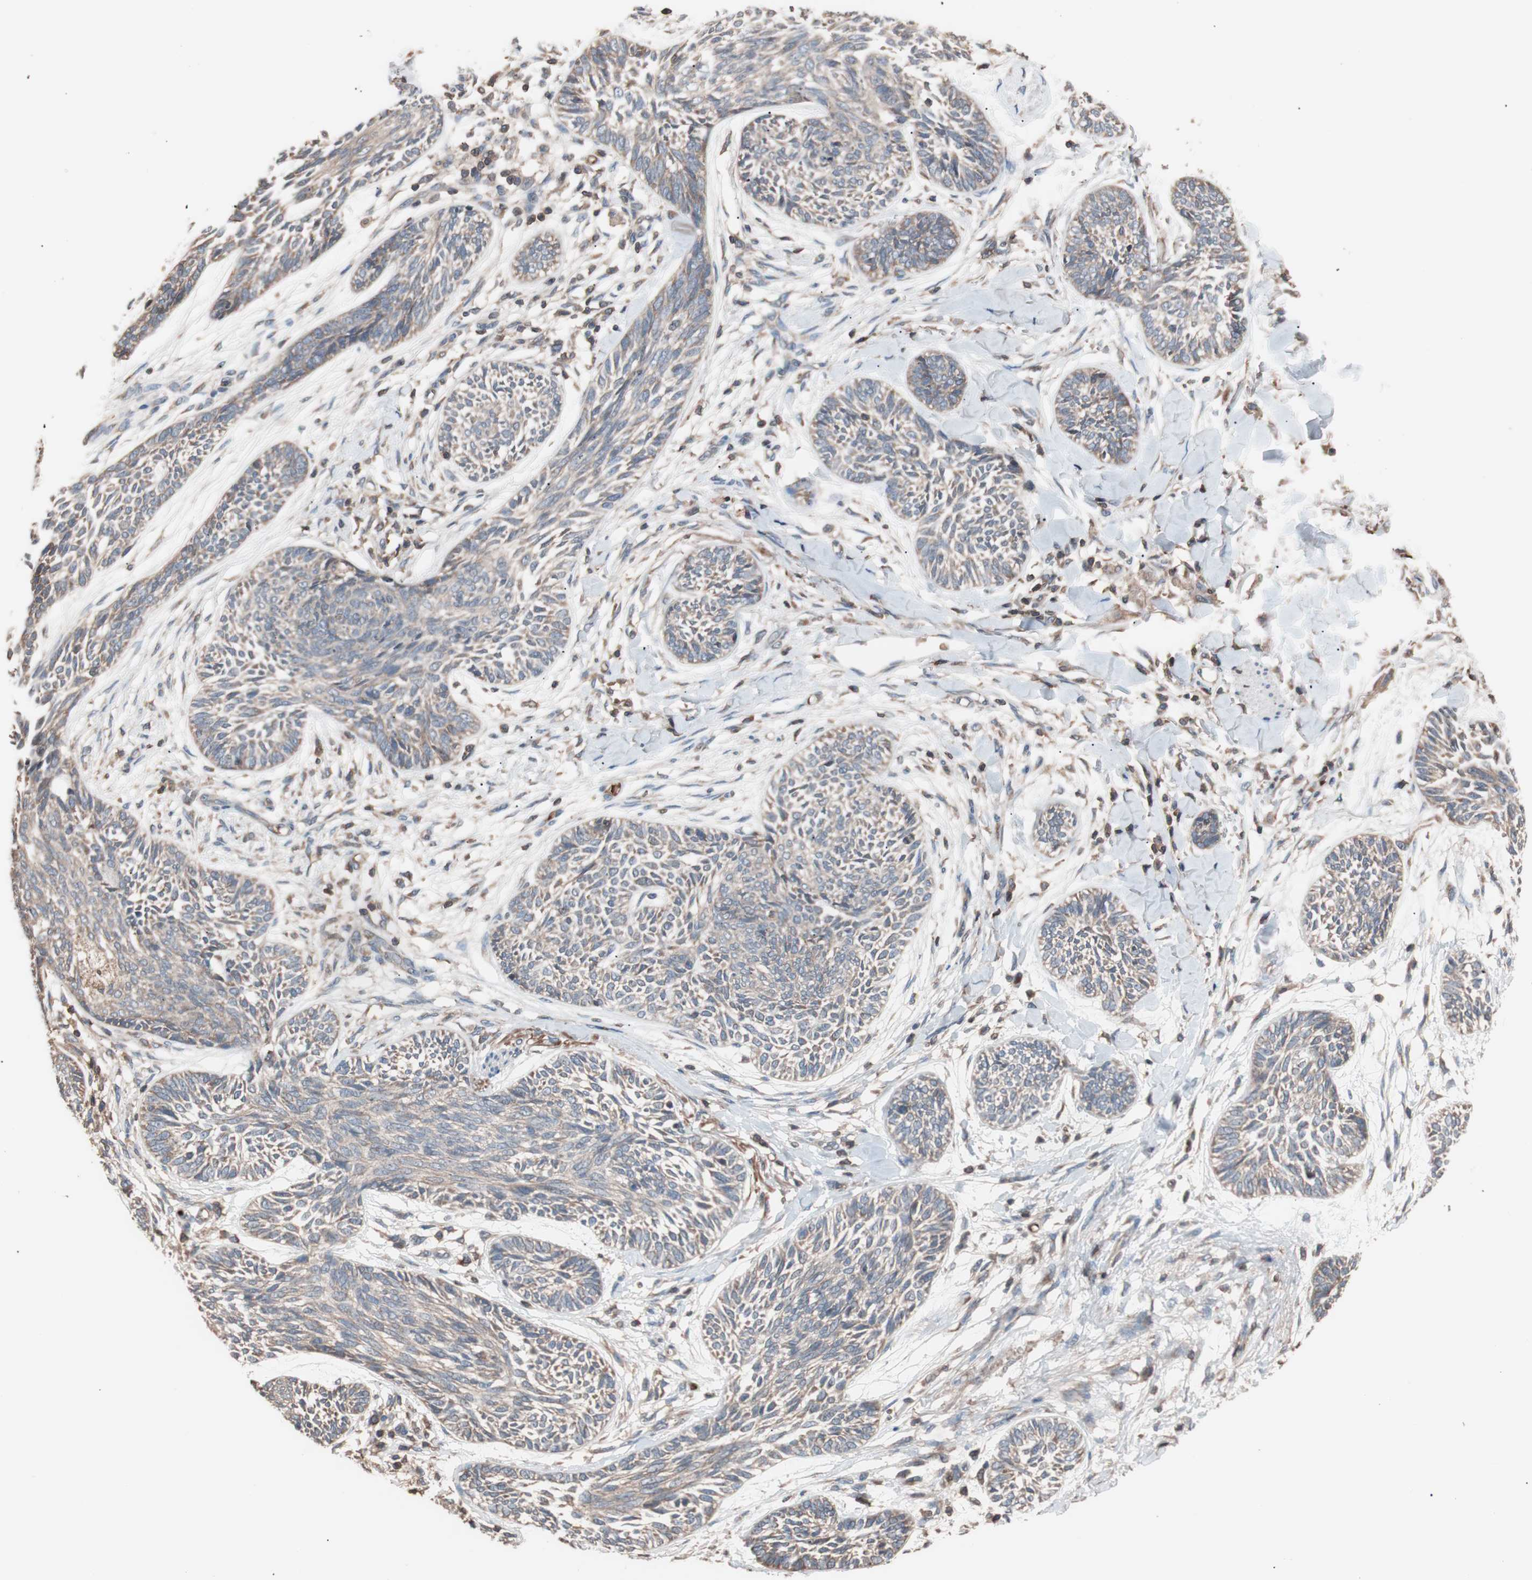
{"staining": {"intensity": "moderate", "quantity": ">75%", "location": "cytoplasmic/membranous"}, "tissue": "skin cancer", "cell_type": "Tumor cells", "image_type": "cancer", "snomed": [{"axis": "morphology", "description": "Papilloma, NOS"}, {"axis": "morphology", "description": "Basal cell carcinoma"}, {"axis": "topography", "description": "Skin"}], "caption": "Tumor cells show medium levels of moderate cytoplasmic/membranous staining in approximately >75% of cells in skin basal cell carcinoma.", "gene": "GLYCTK", "patient": {"sex": "male", "age": 87}}